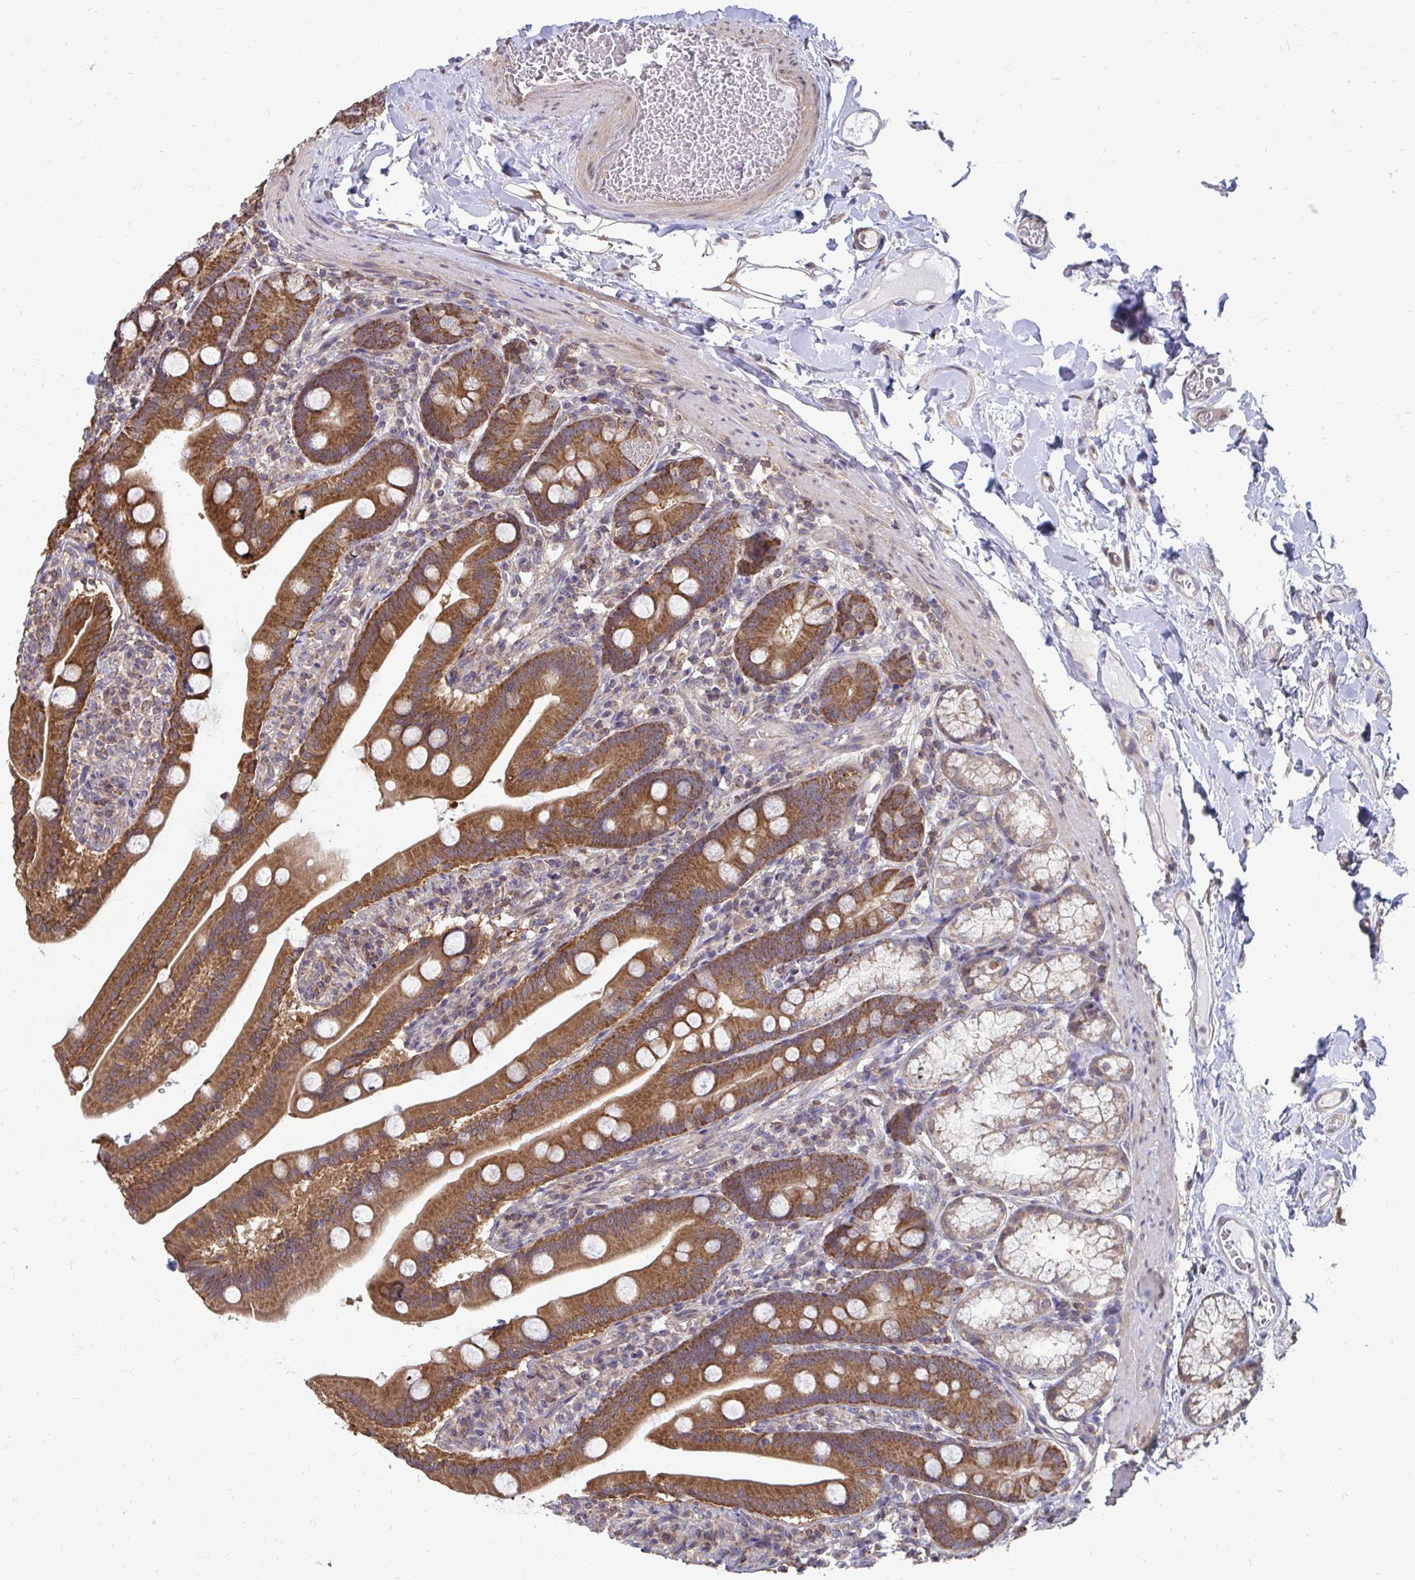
{"staining": {"intensity": "strong", "quantity": ">75%", "location": "cytoplasmic/membranous"}, "tissue": "duodenum", "cell_type": "Glandular cells", "image_type": "normal", "snomed": [{"axis": "morphology", "description": "Normal tissue, NOS"}, {"axis": "topography", "description": "Duodenum"}], "caption": "IHC staining of benign duodenum, which demonstrates high levels of strong cytoplasmic/membranous staining in about >75% of glandular cells indicating strong cytoplasmic/membranous protein expression. The staining was performed using DAB (3,3'-diaminobenzidine) (brown) for protein detection and nuclei were counterstained in hematoxylin (blue).", "gene": "DNAJA2", "patient": {"sex": "female", "age": 67}}